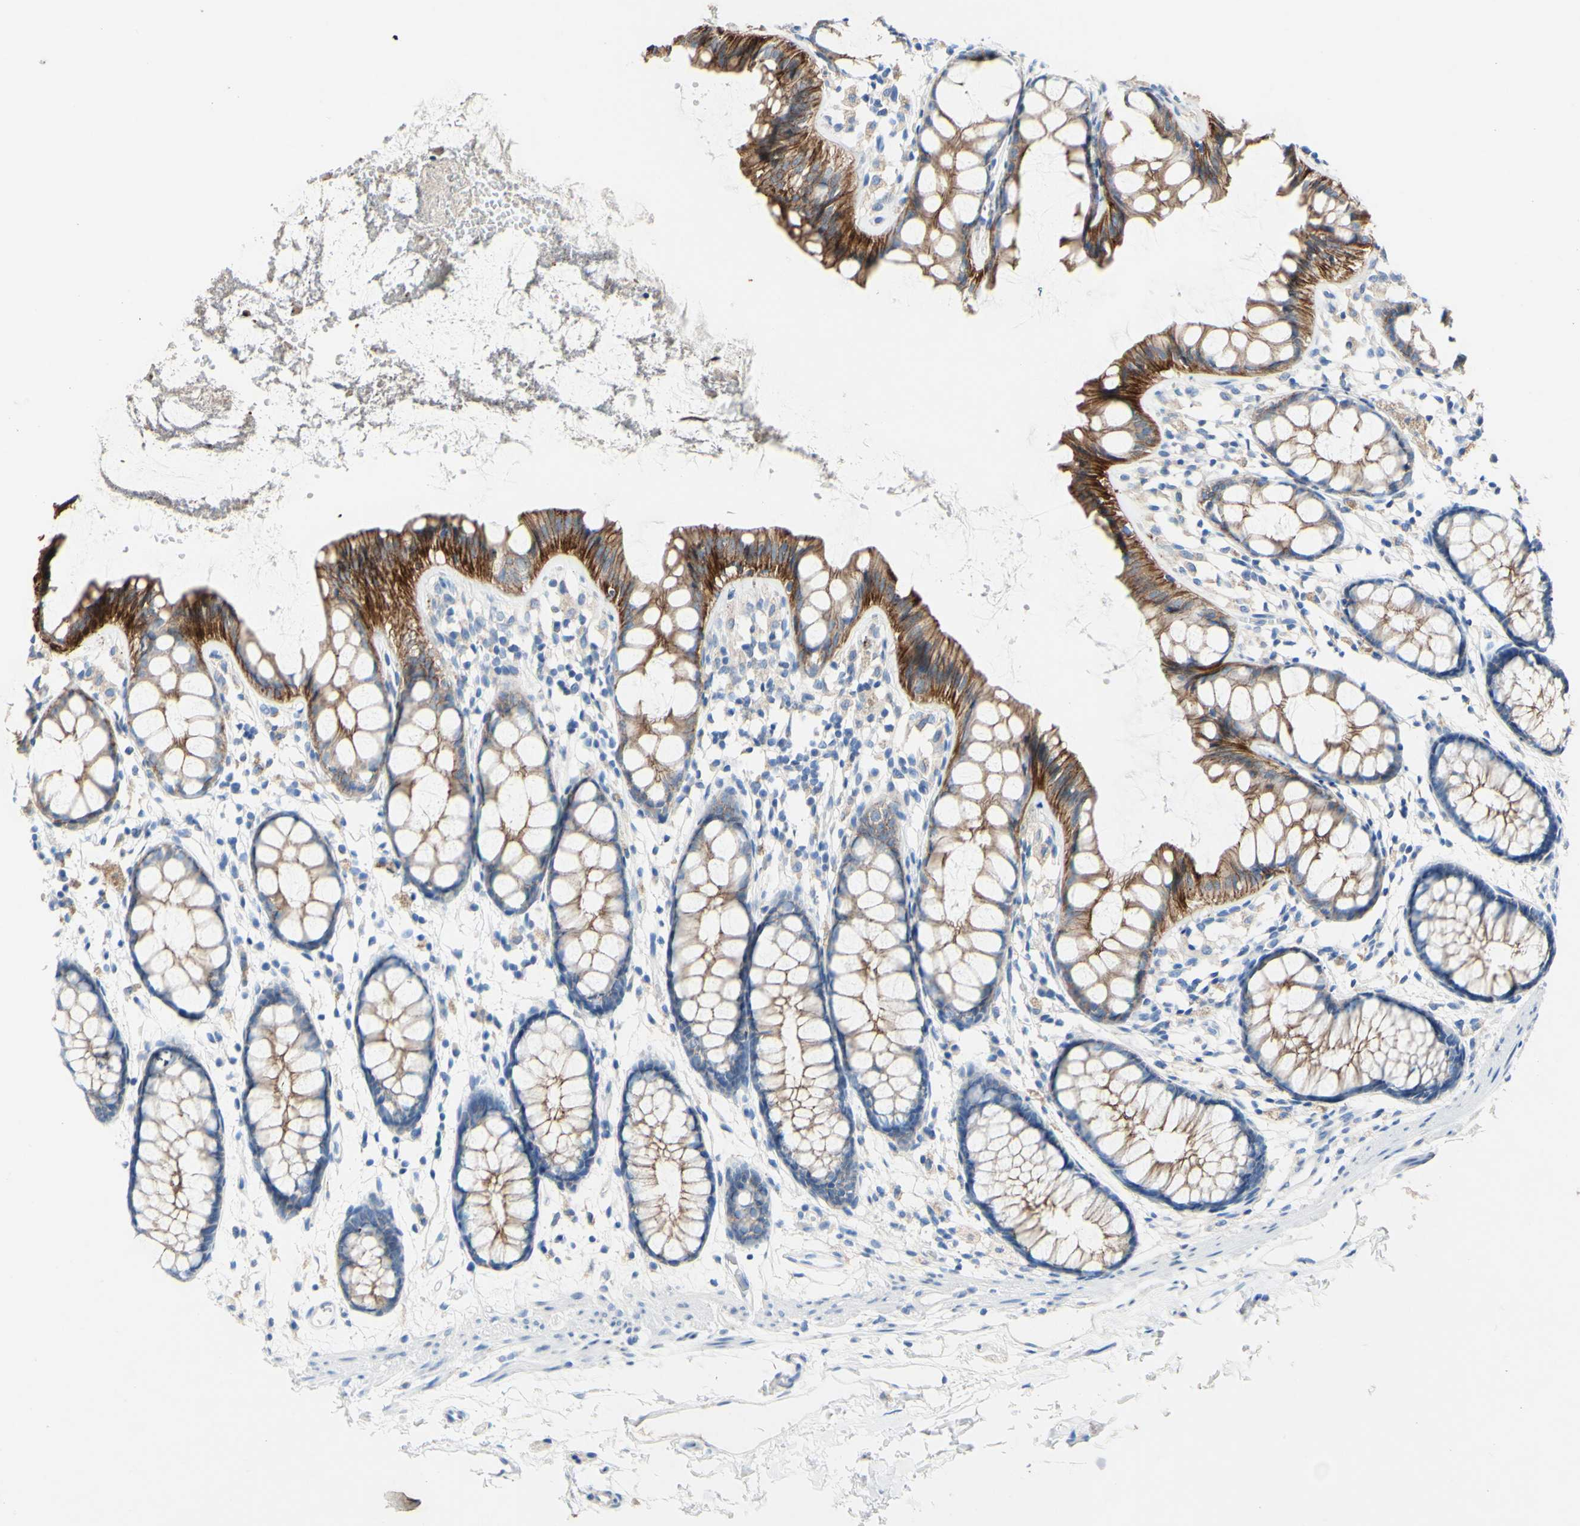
{"staining": {"intensity": "strong", "quantity": ">75%", "location": "cytoplasmic/membranous"}, "tissue": "rectum", "cell_type": "Glandular cells", "image_type": "normal", "snomed": [{"axis": "morphology", "description": "Normal tissue, NOS"}, {"axis": "topography", "description": "Rectum"}], "caption": "Immunohistochemistry micrograph of benign rectum stained for a protein (brown), which shows high levels of strong cytoplasmic/membranous staining in about >75% of glandular cells.", "gene": "DSC2", "patient": {"sex": "female", "age": 66}}